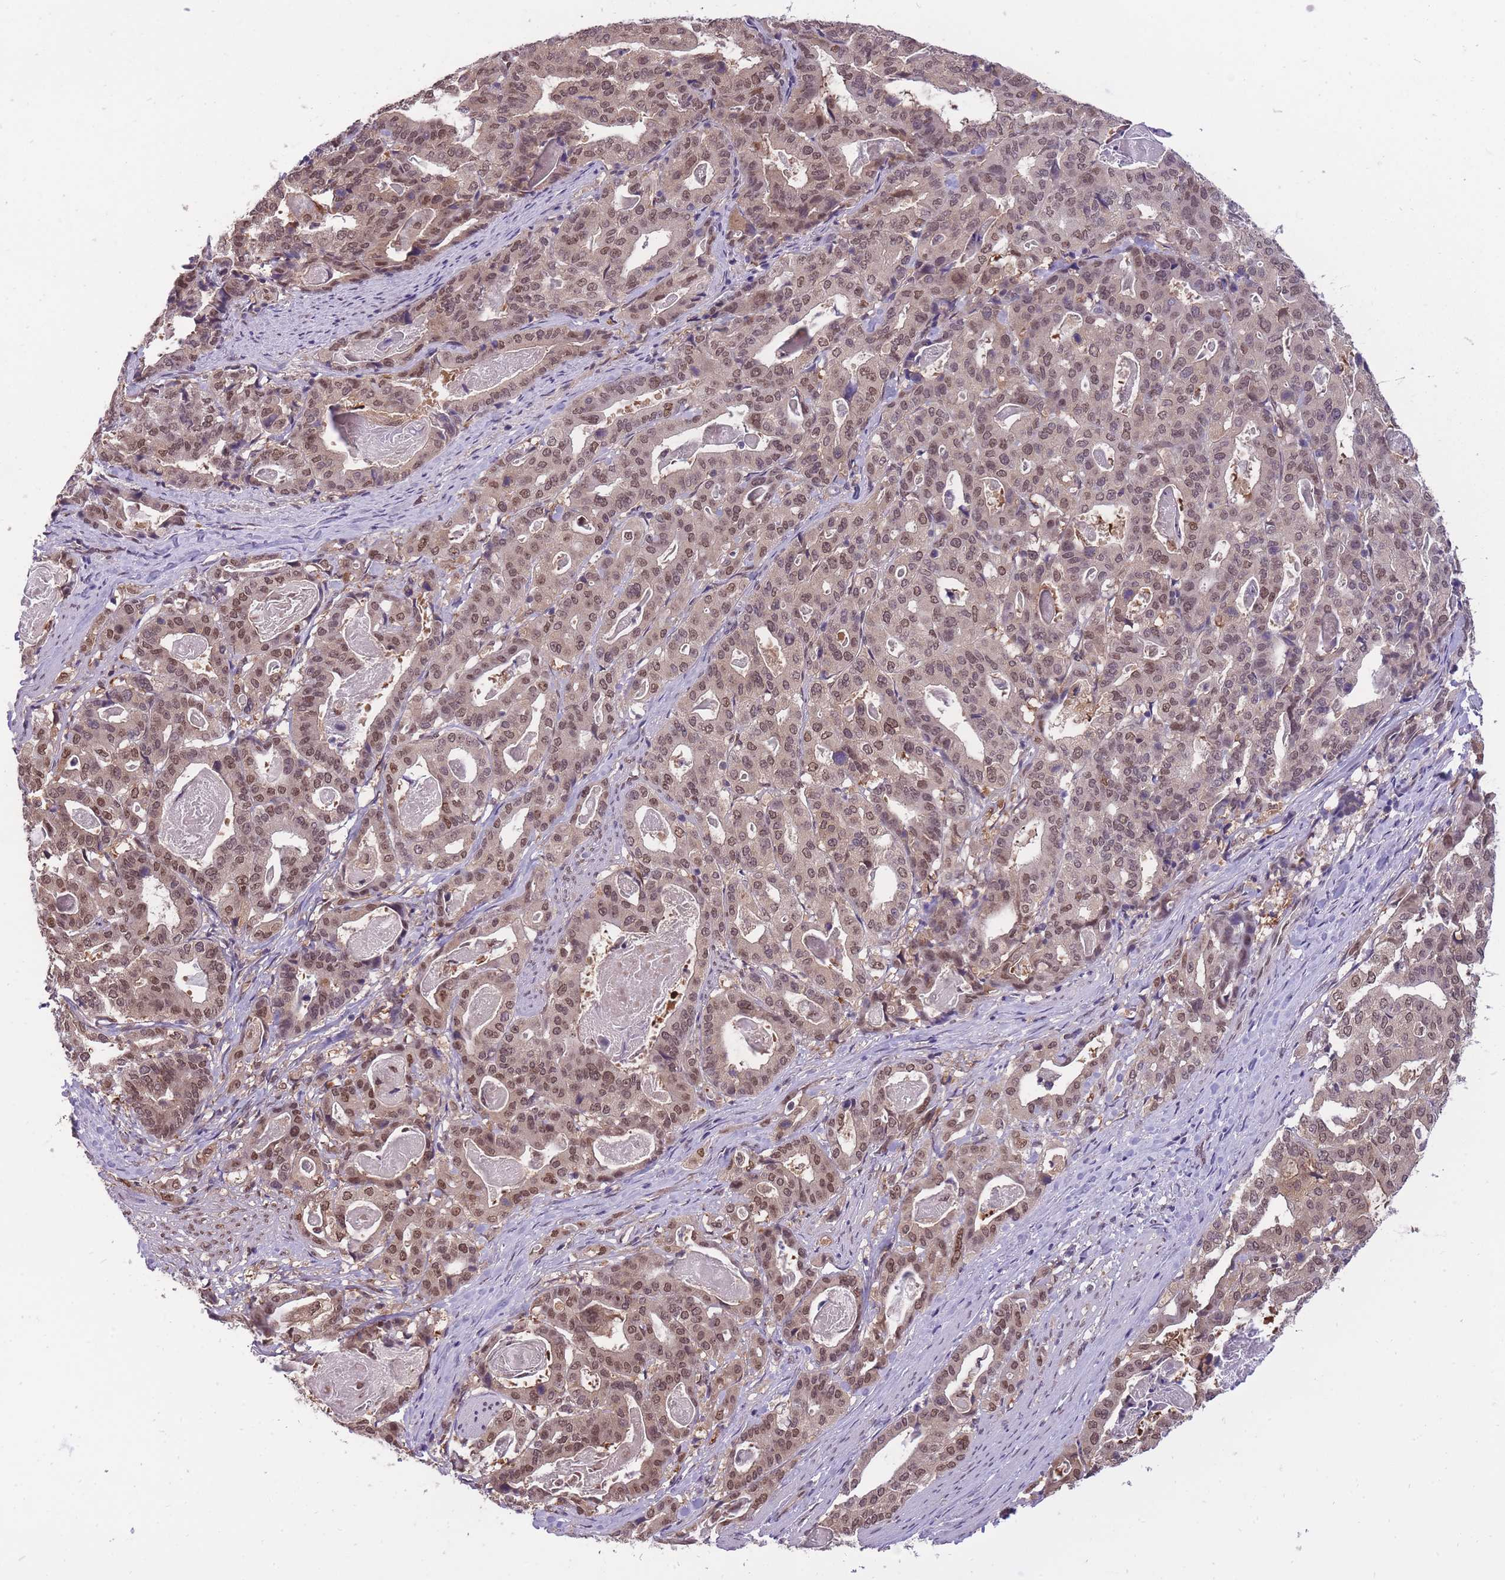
{"staining": {"intensity": "weak", "quantity": ">75%", "location": "nuclear"}, "tissue": "stomach cancer", "cell_type": "Tumor cells", "image_type": "cancer", "snomed": [{"axis": "morphology", "description": "Adenocarcinoma, NOS"}, {"axis": "topography", "description": "Stomach"}], "caption": "An immunohistochemistry (IHC) photomicrograph of neoplastic tissue is shown. Protein staining in brown shows weak nuclear positivity in adenocarcinoma (stomach) within tumor cells.", "gene": "CDIP1", "patient": {"sex": "male", "age": 48}}